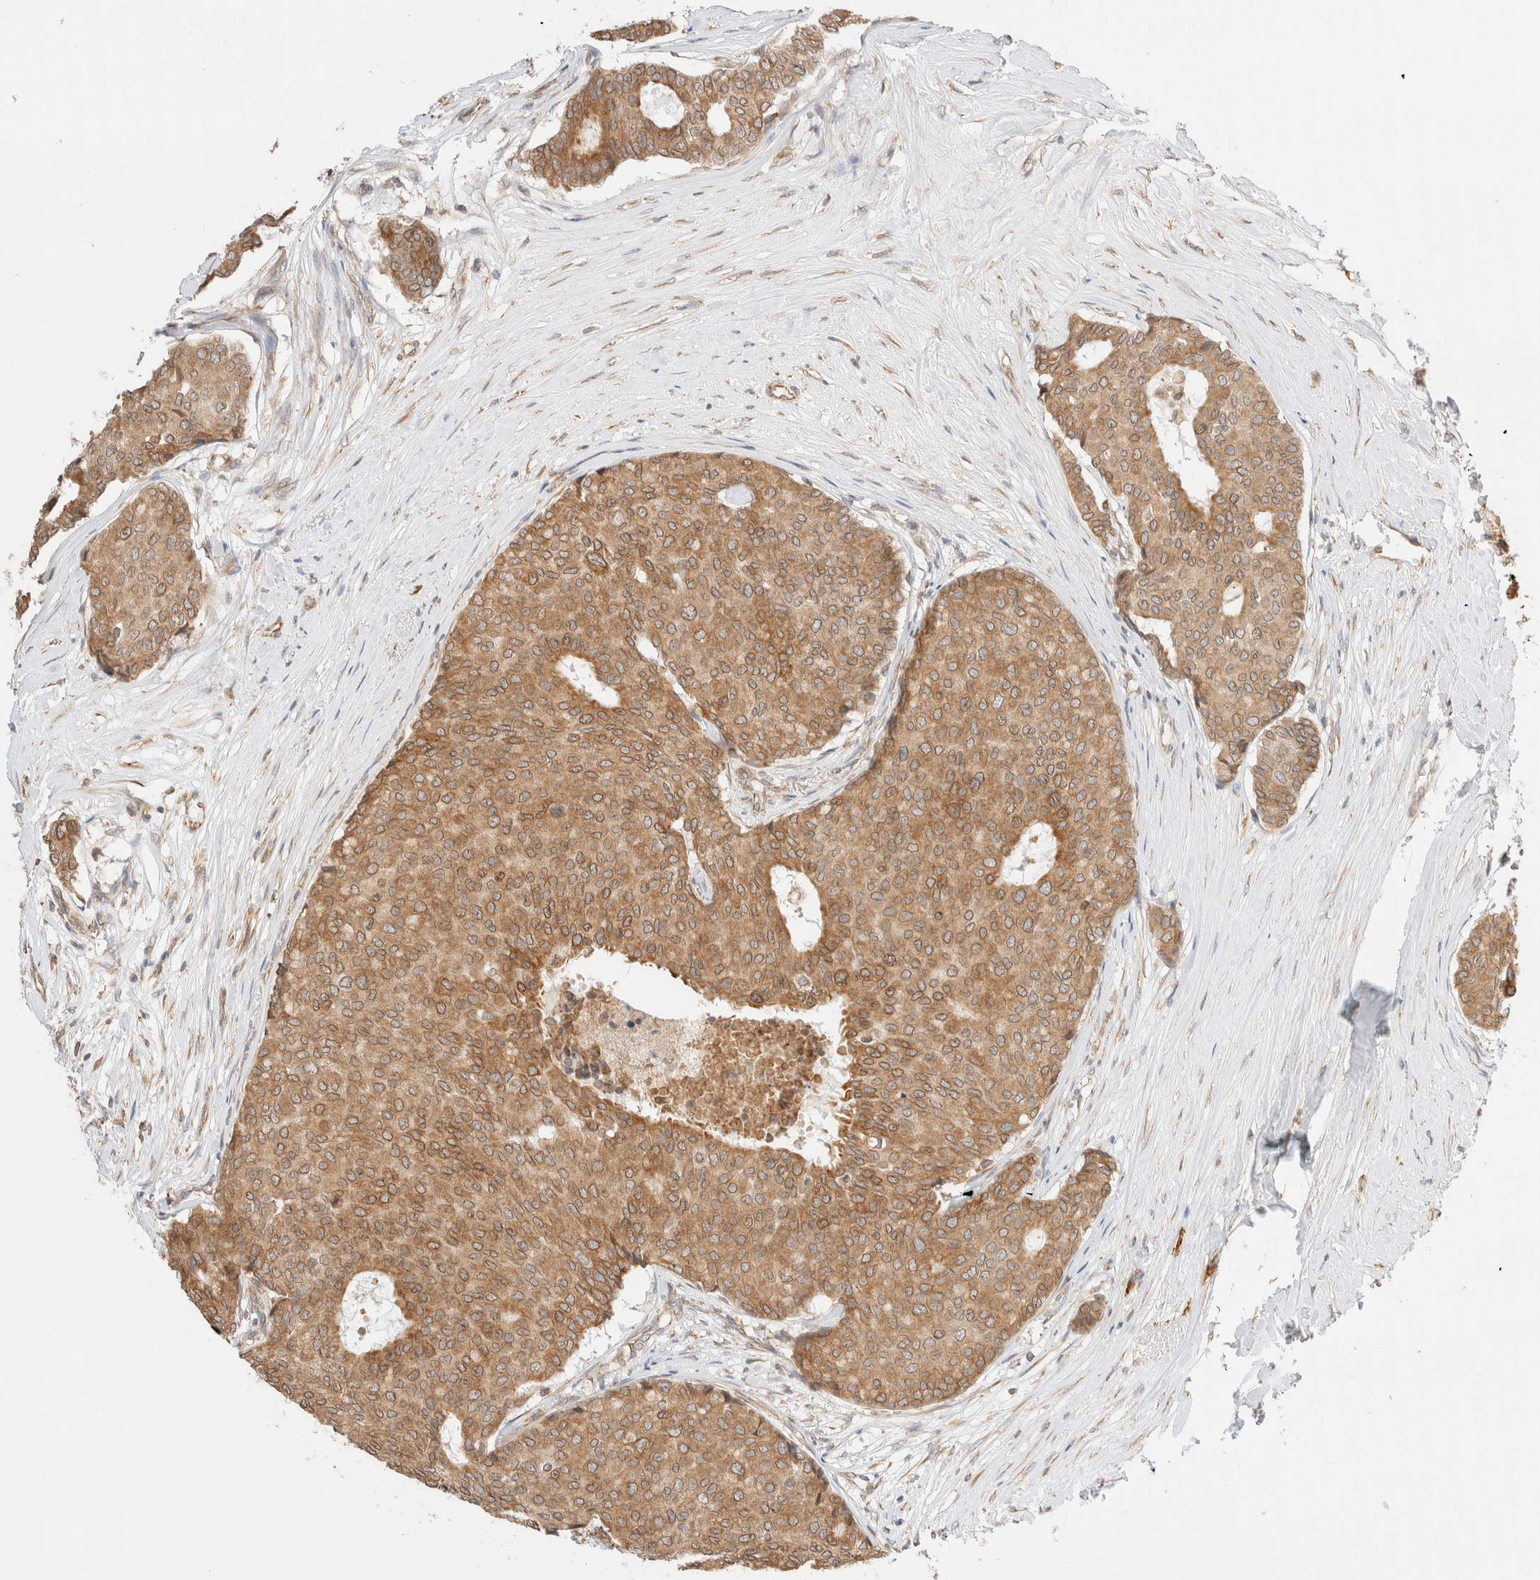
{"staining": {"intensity": "moderate", "quantity": ">75%", "location": "cytoplasmic/membranous"}, "tissue": "breast cancer", "cell_type": "Tumor cells", "image_type": "cancer", "snomed": [{"axis": "morphology", "description": "Duct carcinoma"}, {"axis": "topography", "description": "Breast"}], "caption": "Infiltrating ductal carcinoma (breast) stained with a protein marker reveals moderate staining in tumor cells.", "gene": "SYVN1", "patient": {"sex": "female", "age": 75}}